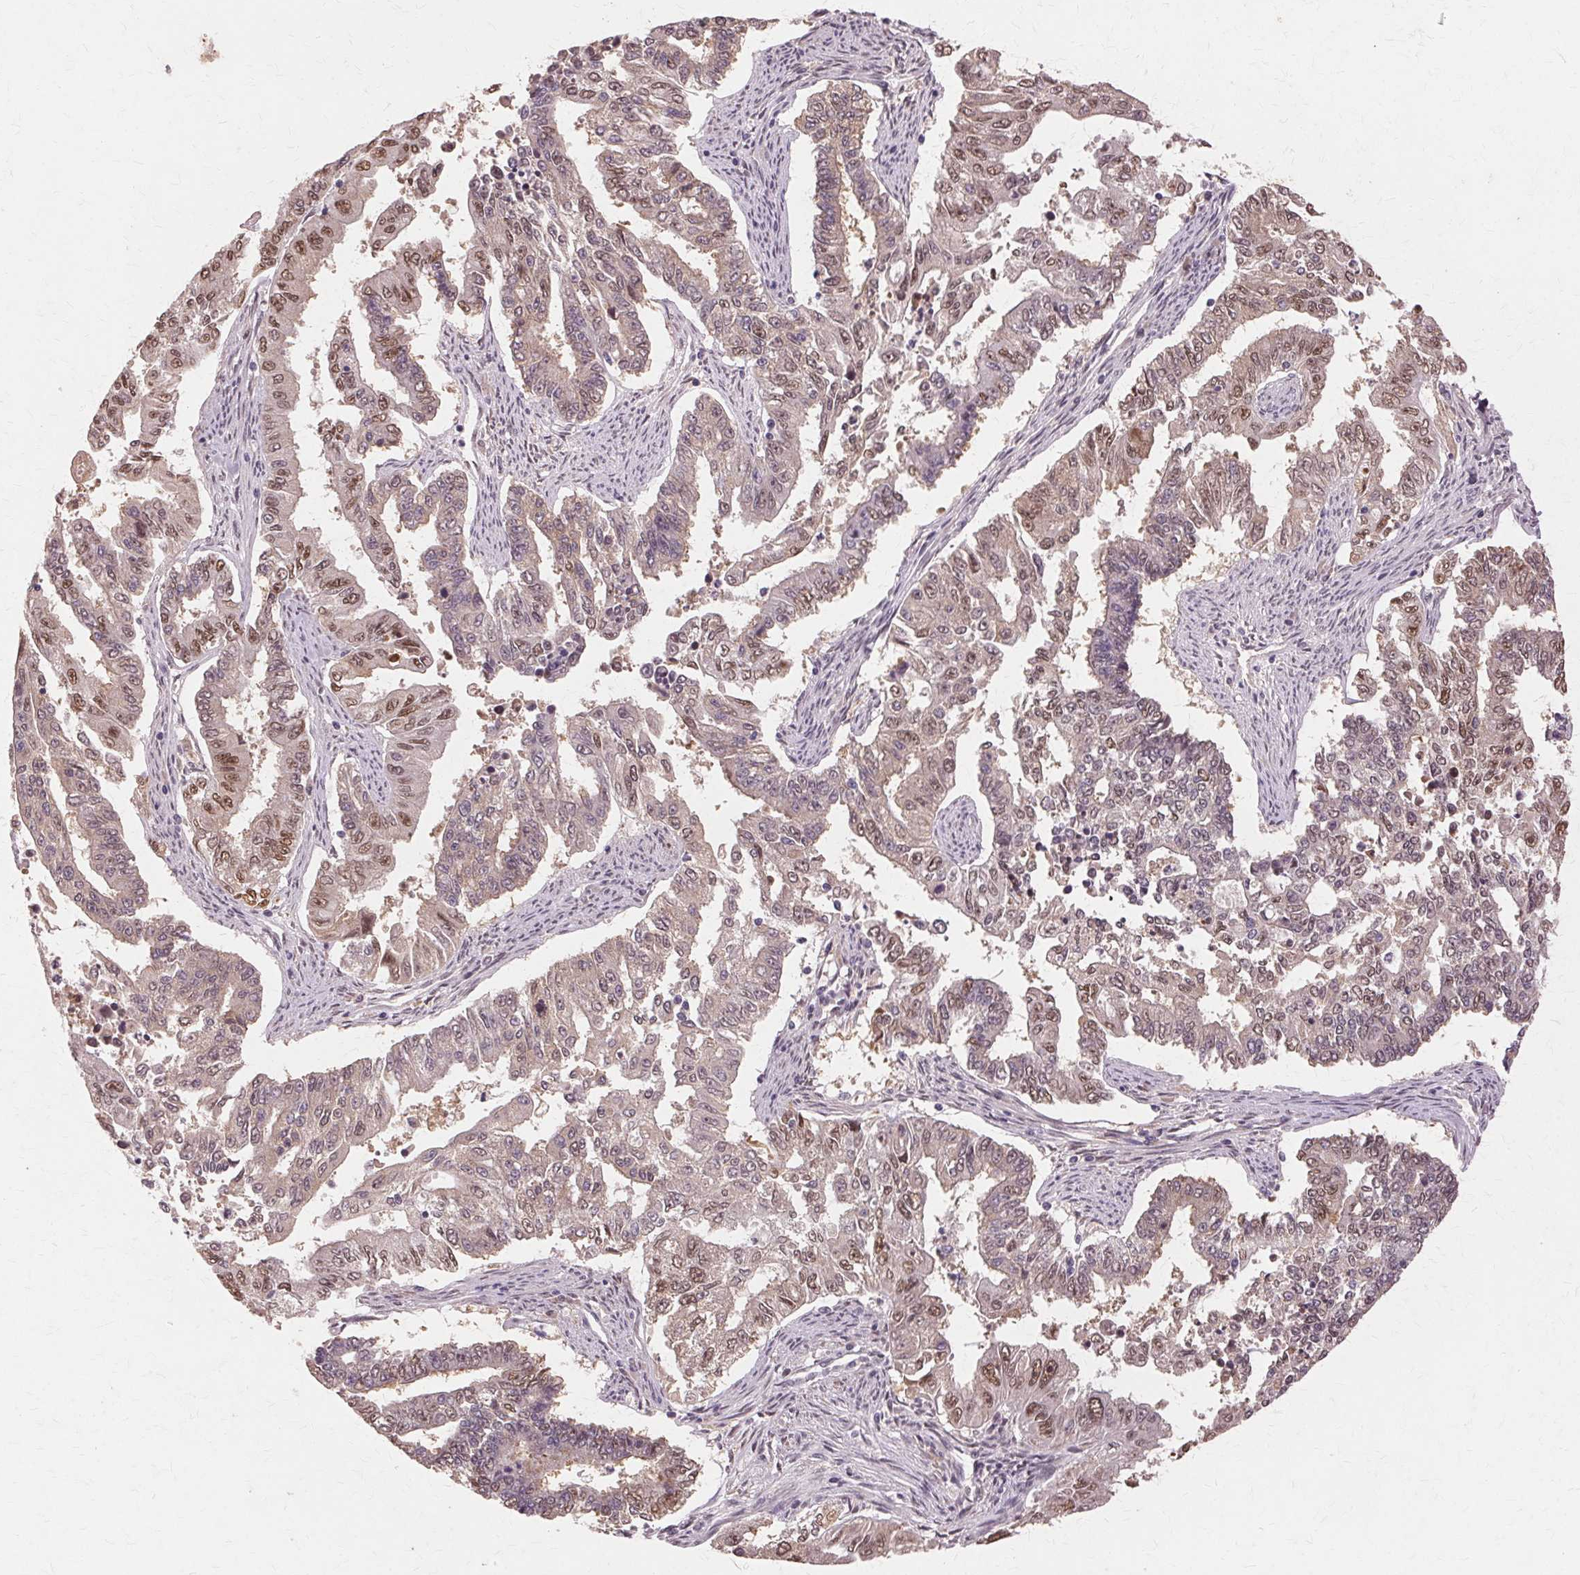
{"staining": {"intensity": "moderate", "quantity": "25%-75%", "location": "nuclear"}, "tissue": "endometrial cancer", "cell_type": "Tumor cells", "image_type": "cancer", "snomed": [{"axis": "morphology", "description": "Adenocarcinoma, NOS"}, {"axis": "topography", "description": "Uterus"}], "caption": "Protein expression analysis of human endometrial cancer reveals moderate nuclear expression in about 25%-75% of tumor cells.", "gene": "PRMT5", "patient": {"sex": "female", "age": 59}}